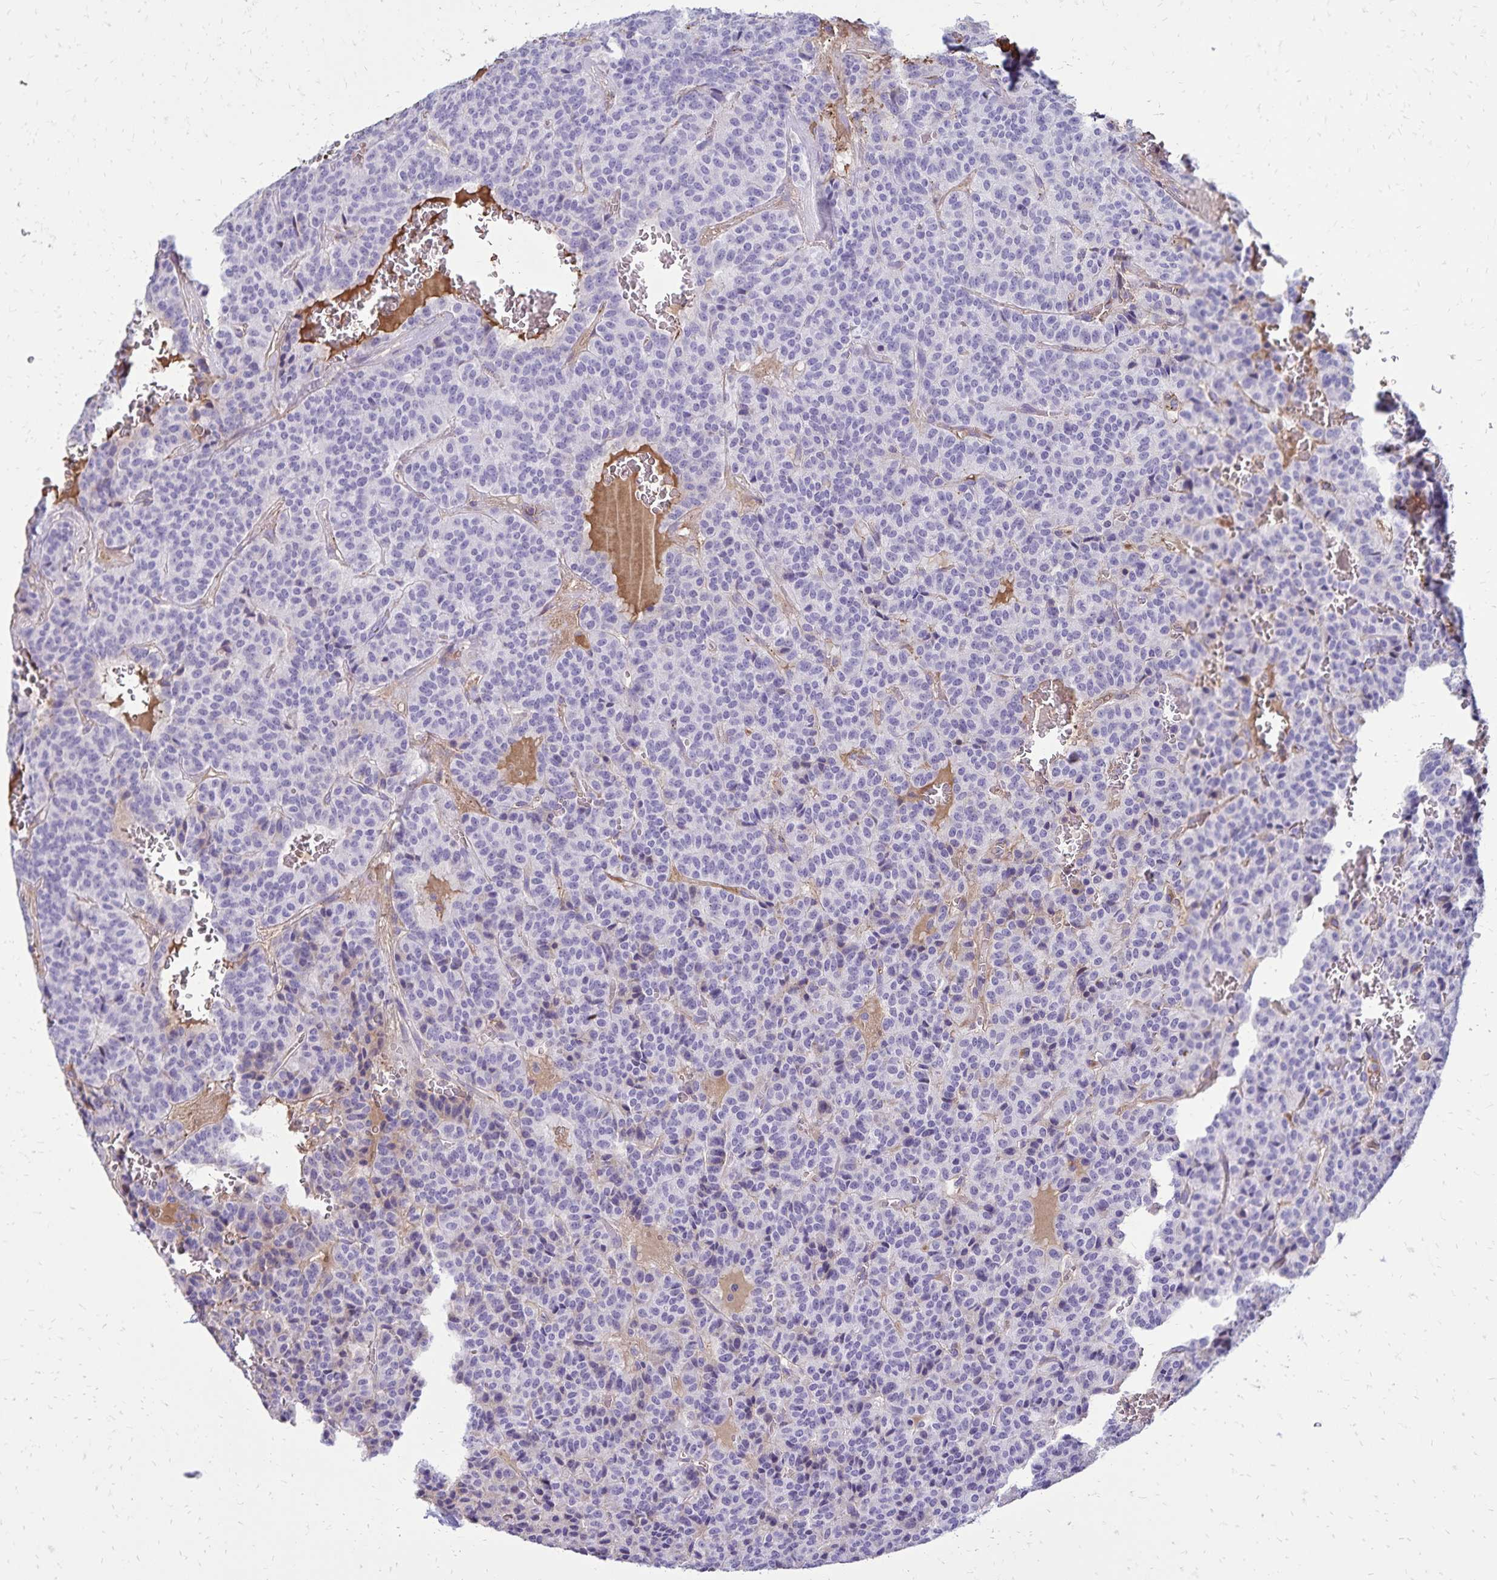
{"staining": {"intensity": "negative", "quantity": "none", "location": "none"}, "tissue": "carcinoid", "cell_type": "Tumor cells", "image_type": "cancer", "snomed": [{"axis": "morphology", "description": "Carcinoid, malignant, NOS"}, {"axis": "topography", "description": "Lung"}], "caption": "High magnification brightfield microscopy of carcinoid stained with DAB (brown) and counterstained with hematoxylin (blue): tumor cells show no significant staining. (IHC, brightfield microscopy, high magnification).", "gene": "CD27", "patient": {"sex": "male", "age": 70}}